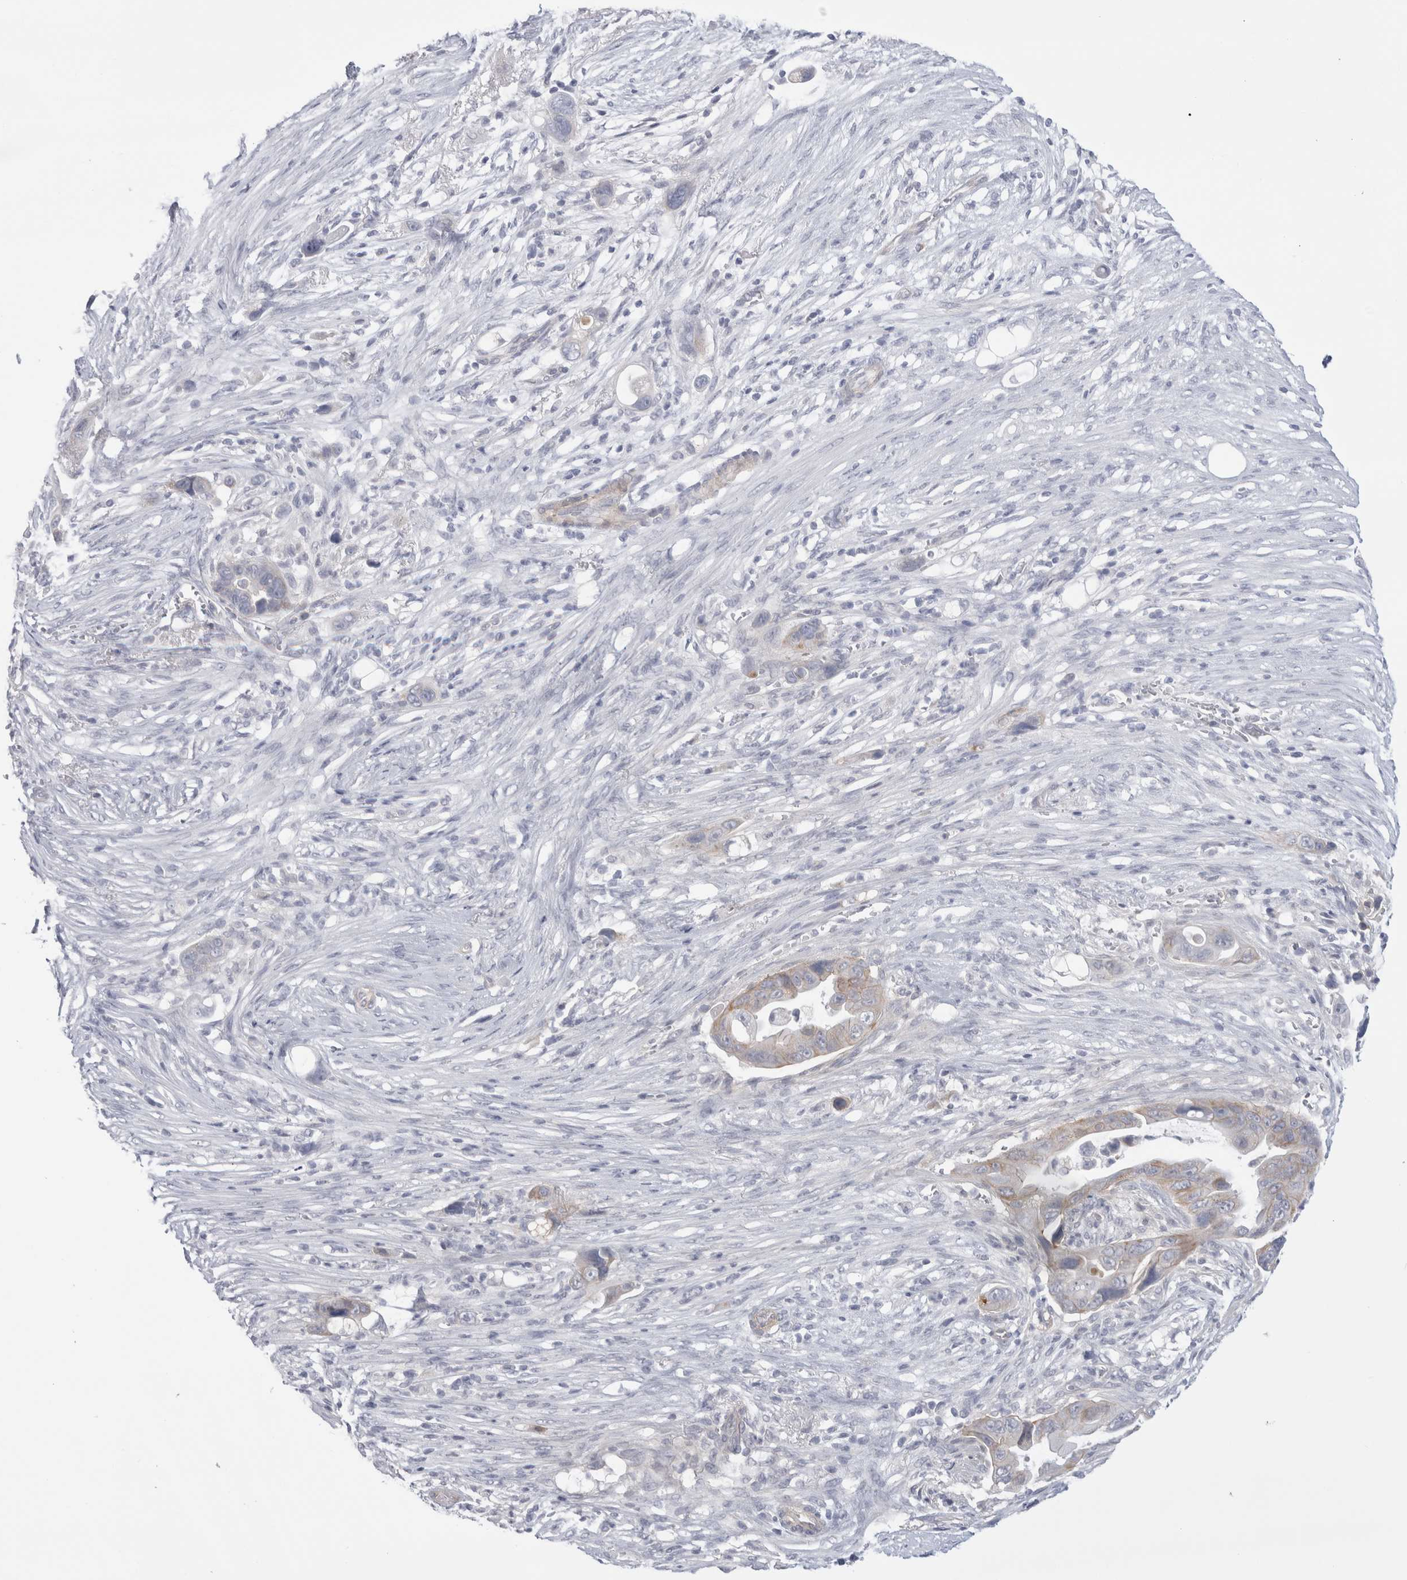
{"staining": {"intensity": "weak", "quantity": "25%-75%", "location": "cytoplasmic/membranous"}, "tissue": "pancreatic cancer", "cell_type": "Tumor cells", "image_type": "cancer", "snomed": [{"axis": "morphology", "description": "Adenocarcinoma, NOS"}, {"axis": "topography", "description": "Pancreas"}], "caption": "Adenocarcinoma (pancreatic) tissue reveals weak cytoplasmic/membranous positivity in approximately 25%-75% of tumor cells, visualized by immunohistochemistry.", "gene": "VANGL1", "patient": {"sex": "female", "age": 72}}